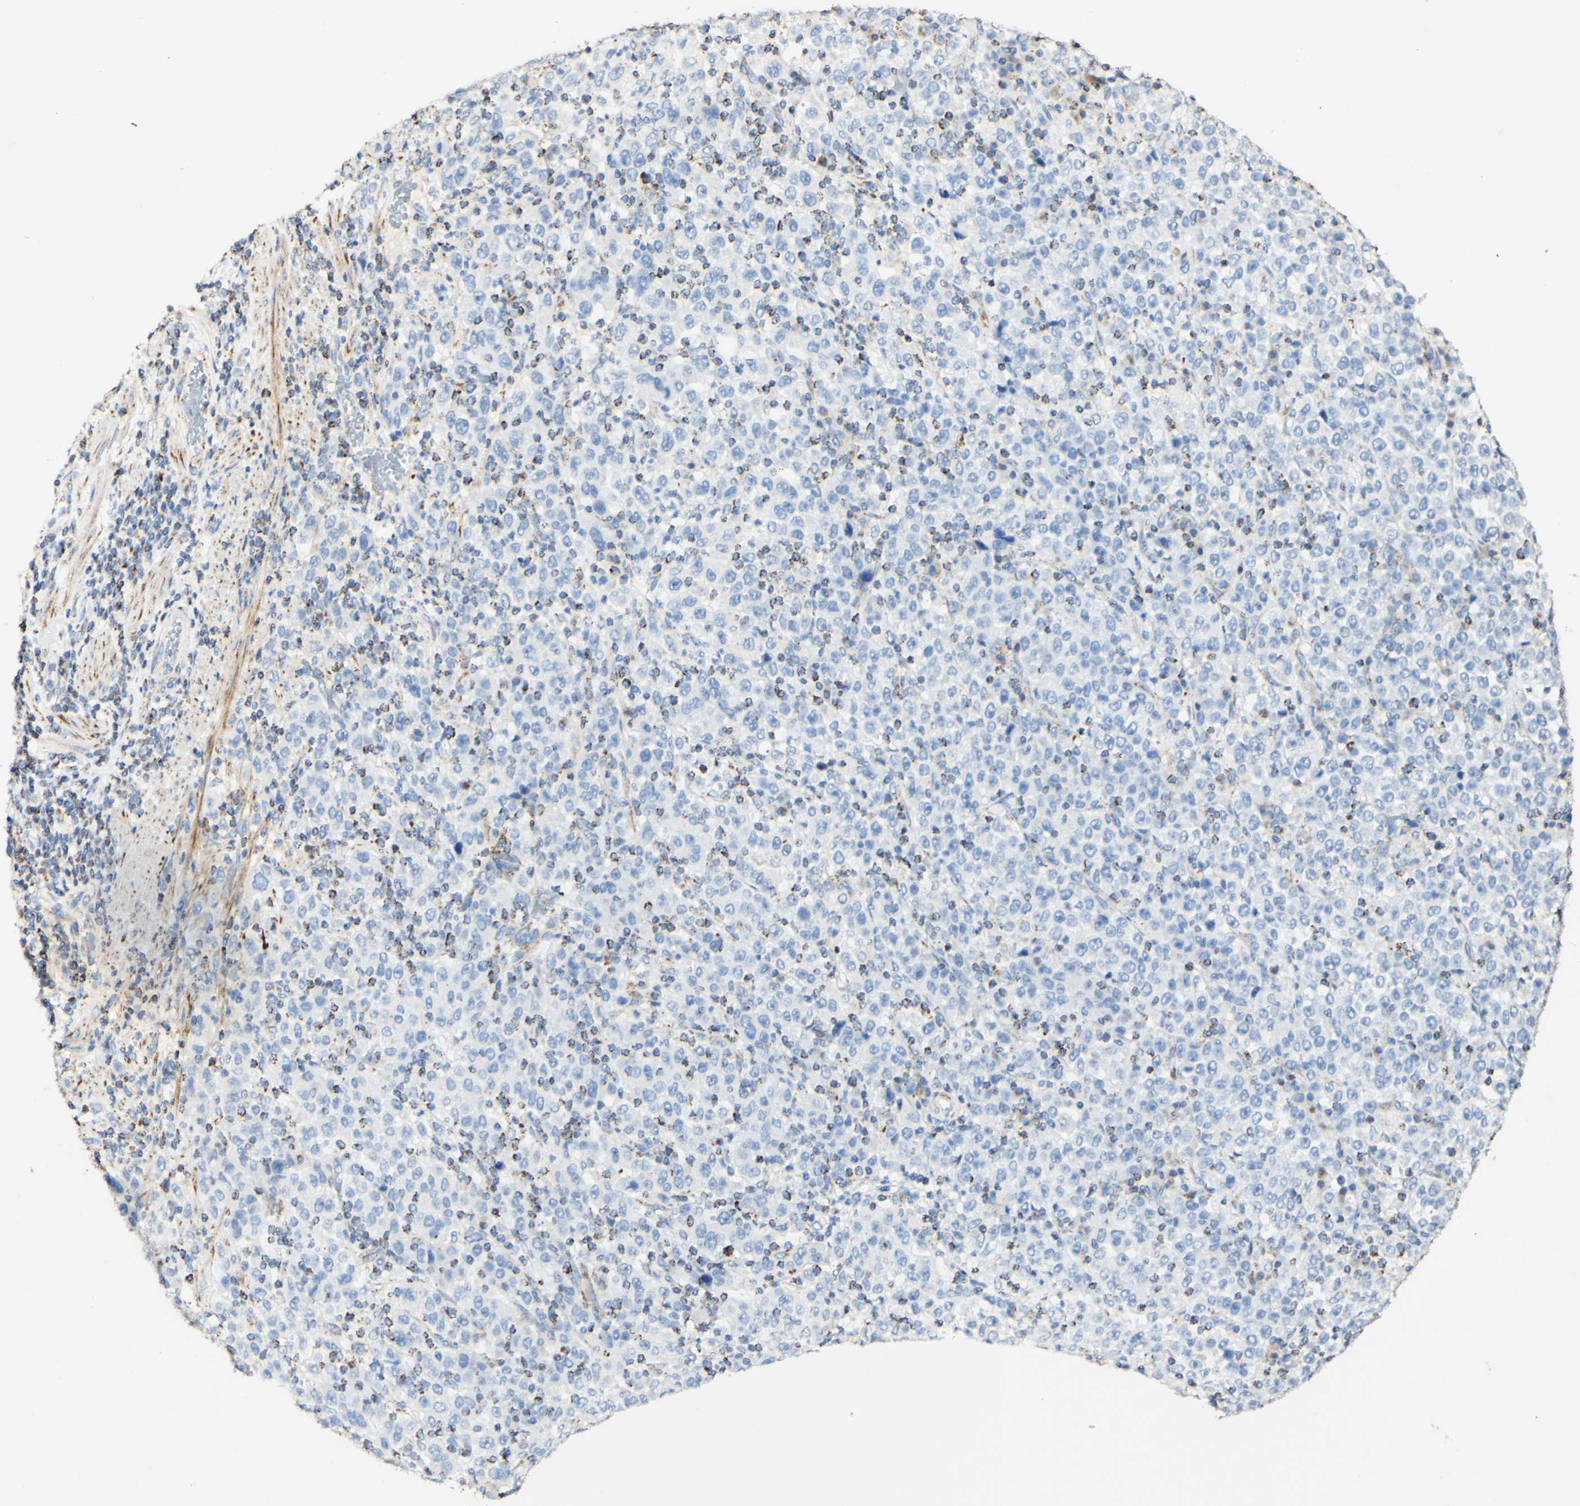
{"staining": {"intensity": "negative", "quantity": "none", "location": "none"}, "tissue": "stomach cancer", "cell_type": "Tumor cells", "image_type": "cancer", "snomed": [{"axis": "morphology", "description": "Normal tissue, NOS"}, {"axis": "morphology", "description": "Adenocarcinoma, NOS"}, {"axis": "topography", "description": "Stomach, upper"}, {"axis": "topography", "description": "Stomach"}], "caption": "The immunohistochemistry (IHC) image has no significant expression in tumor cells of stomach cancer (adenocarcinoma) tissue.", "gene": "OXCT1", "patient": {"sex": "male", "age": 59}}